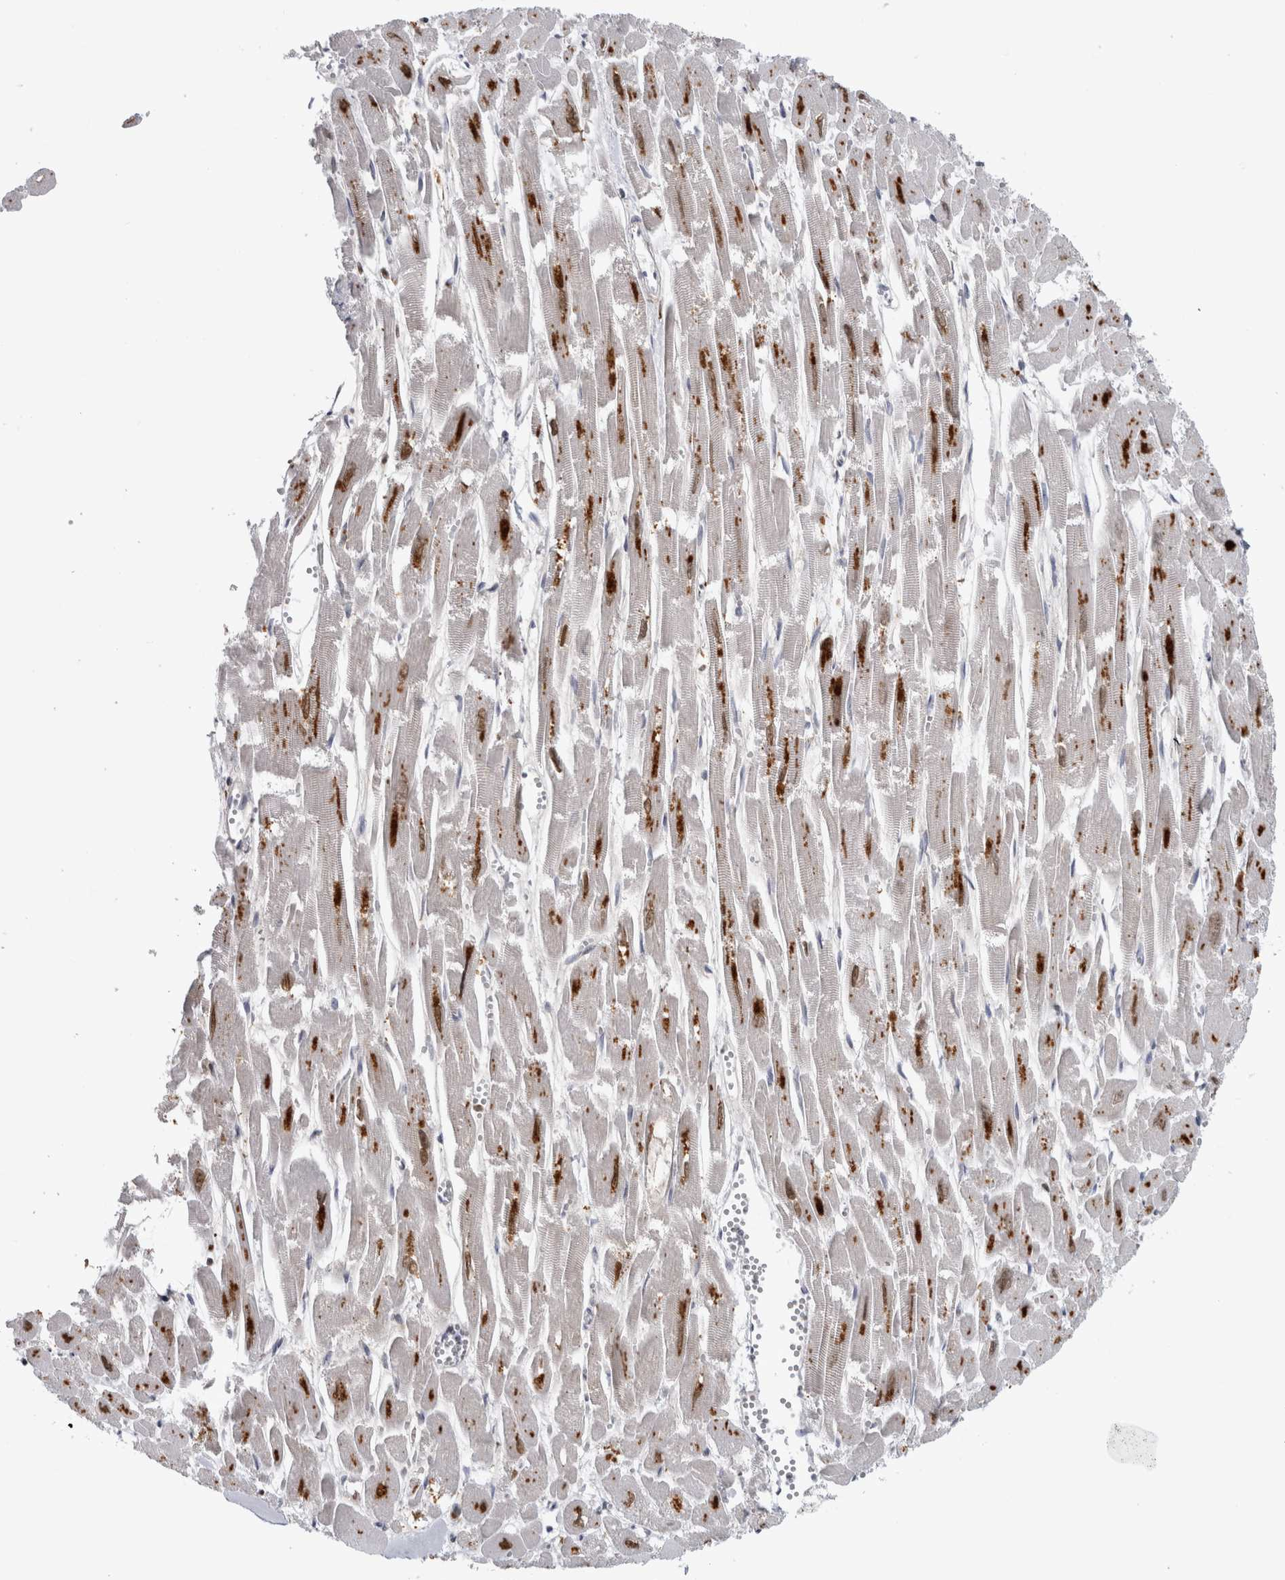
{"staining": {"intensity": "moderate", "quantity": "25%-75%", "location": "cytoplasmic/membranous"}, "tissue": "heart muscle", "cell_type": "Cardiomyocytes", "image_type": "normal", "snomed": [{"axis": "morphology", "description": "Normal tissue, NOS"}, {"axis": "topography", "description": "Heart"}], "caption": "Protein expression analysis of unremarkable heart muscle reveals moderate cytoplasmic/membranous staining in approximately 25%-75% of cardiomyocytes.", "gene": "ATXN2", "patient": {"sex": "male", "age": 54}}